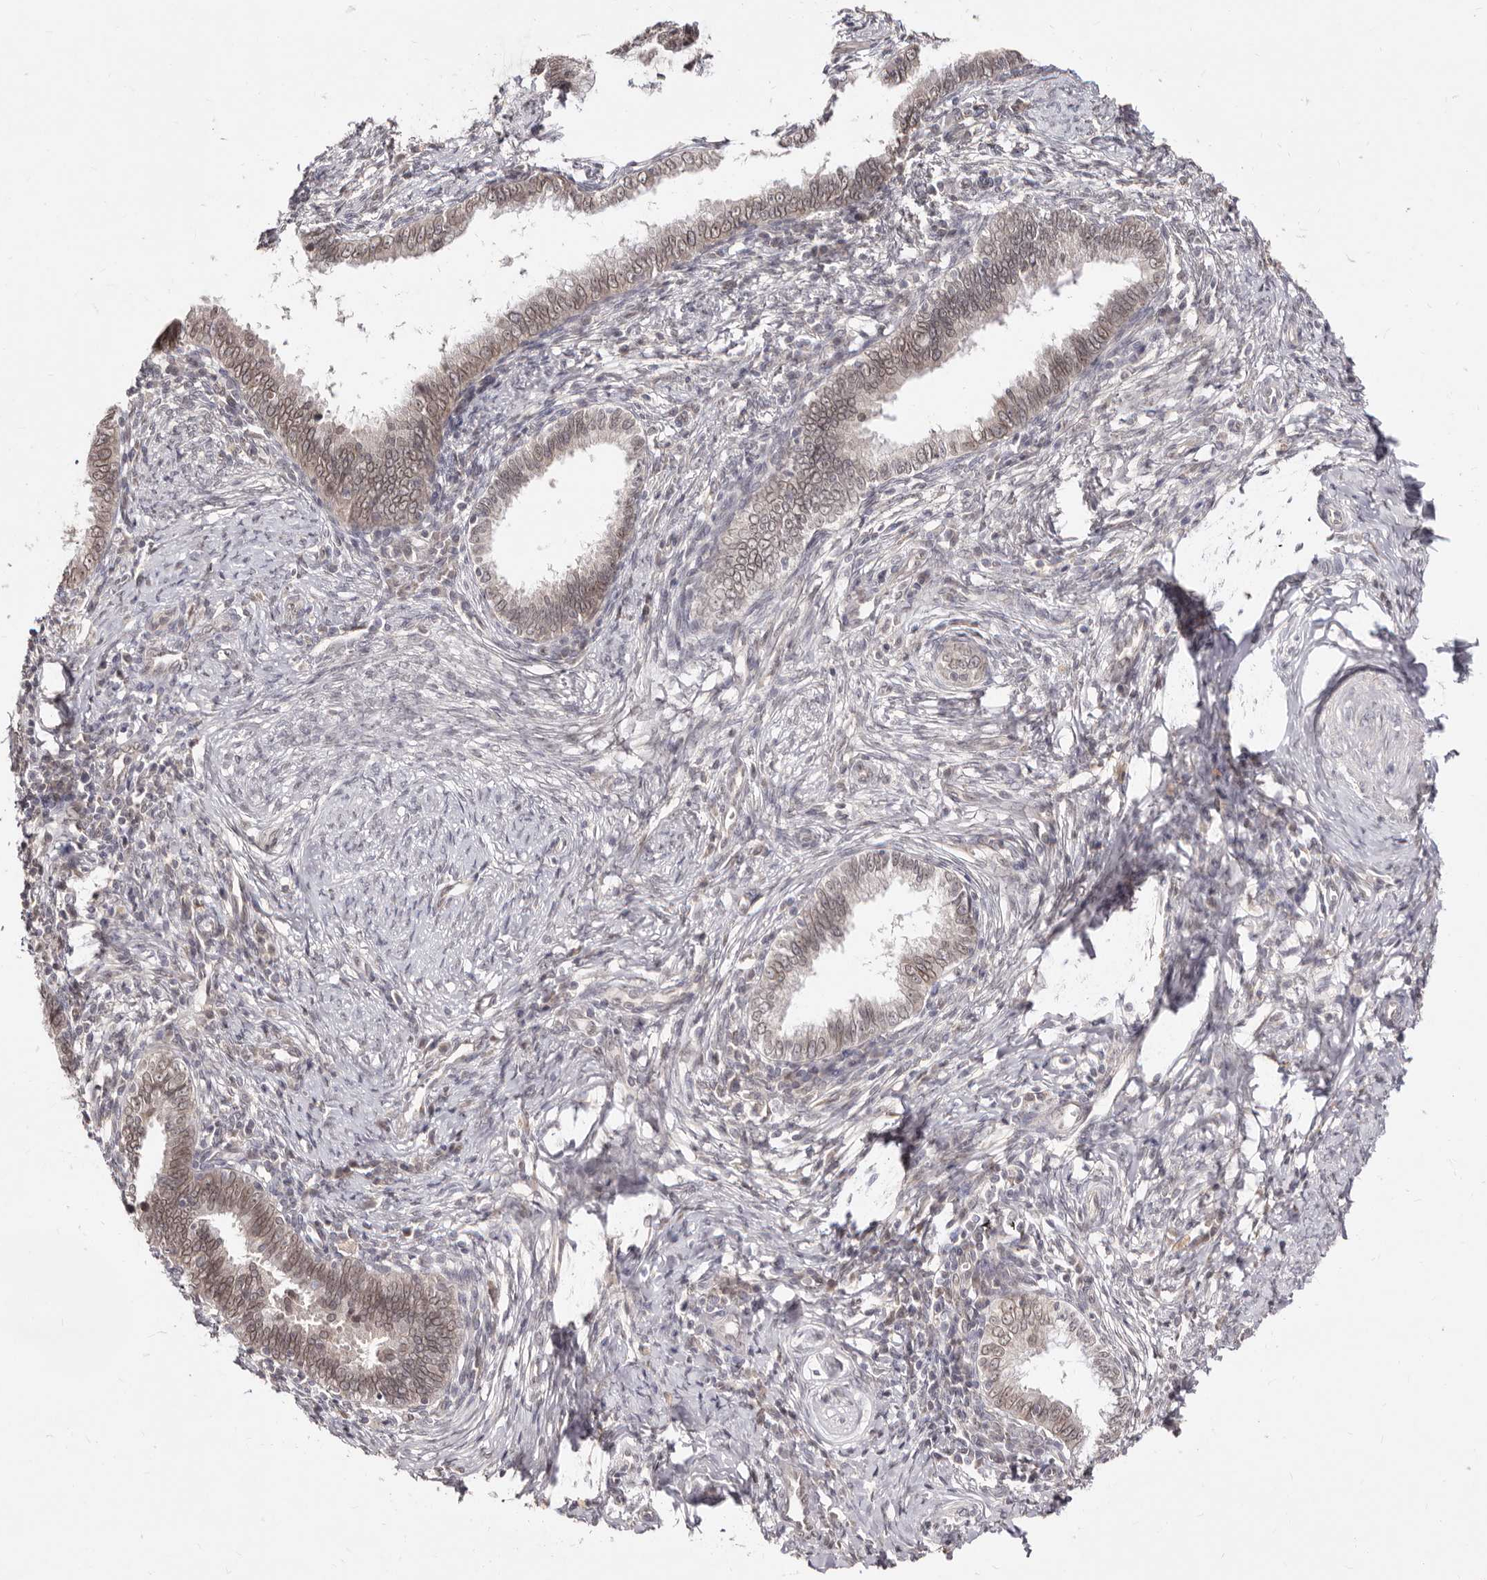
{"staining": {"intensity": "moderate", "quantity": ">75%", "location": "nuclear"}, "tissue": "cervical cancer", "cell_type": "Tumor cells", "image_type": "cancer", "snomed": [{"axis": "morphology", "description": "Adenocarcinoma, NOS"}, {"axis": "topography", "description": "Cervix"}], "caption": "A medium amount of moderate nuclear positivity is identified in approximately >75% of tumor cells in adenocarcinoma (cervical) tissue.", "gene": "LCORL", "patient": {"sex": "female", "age": 36}}